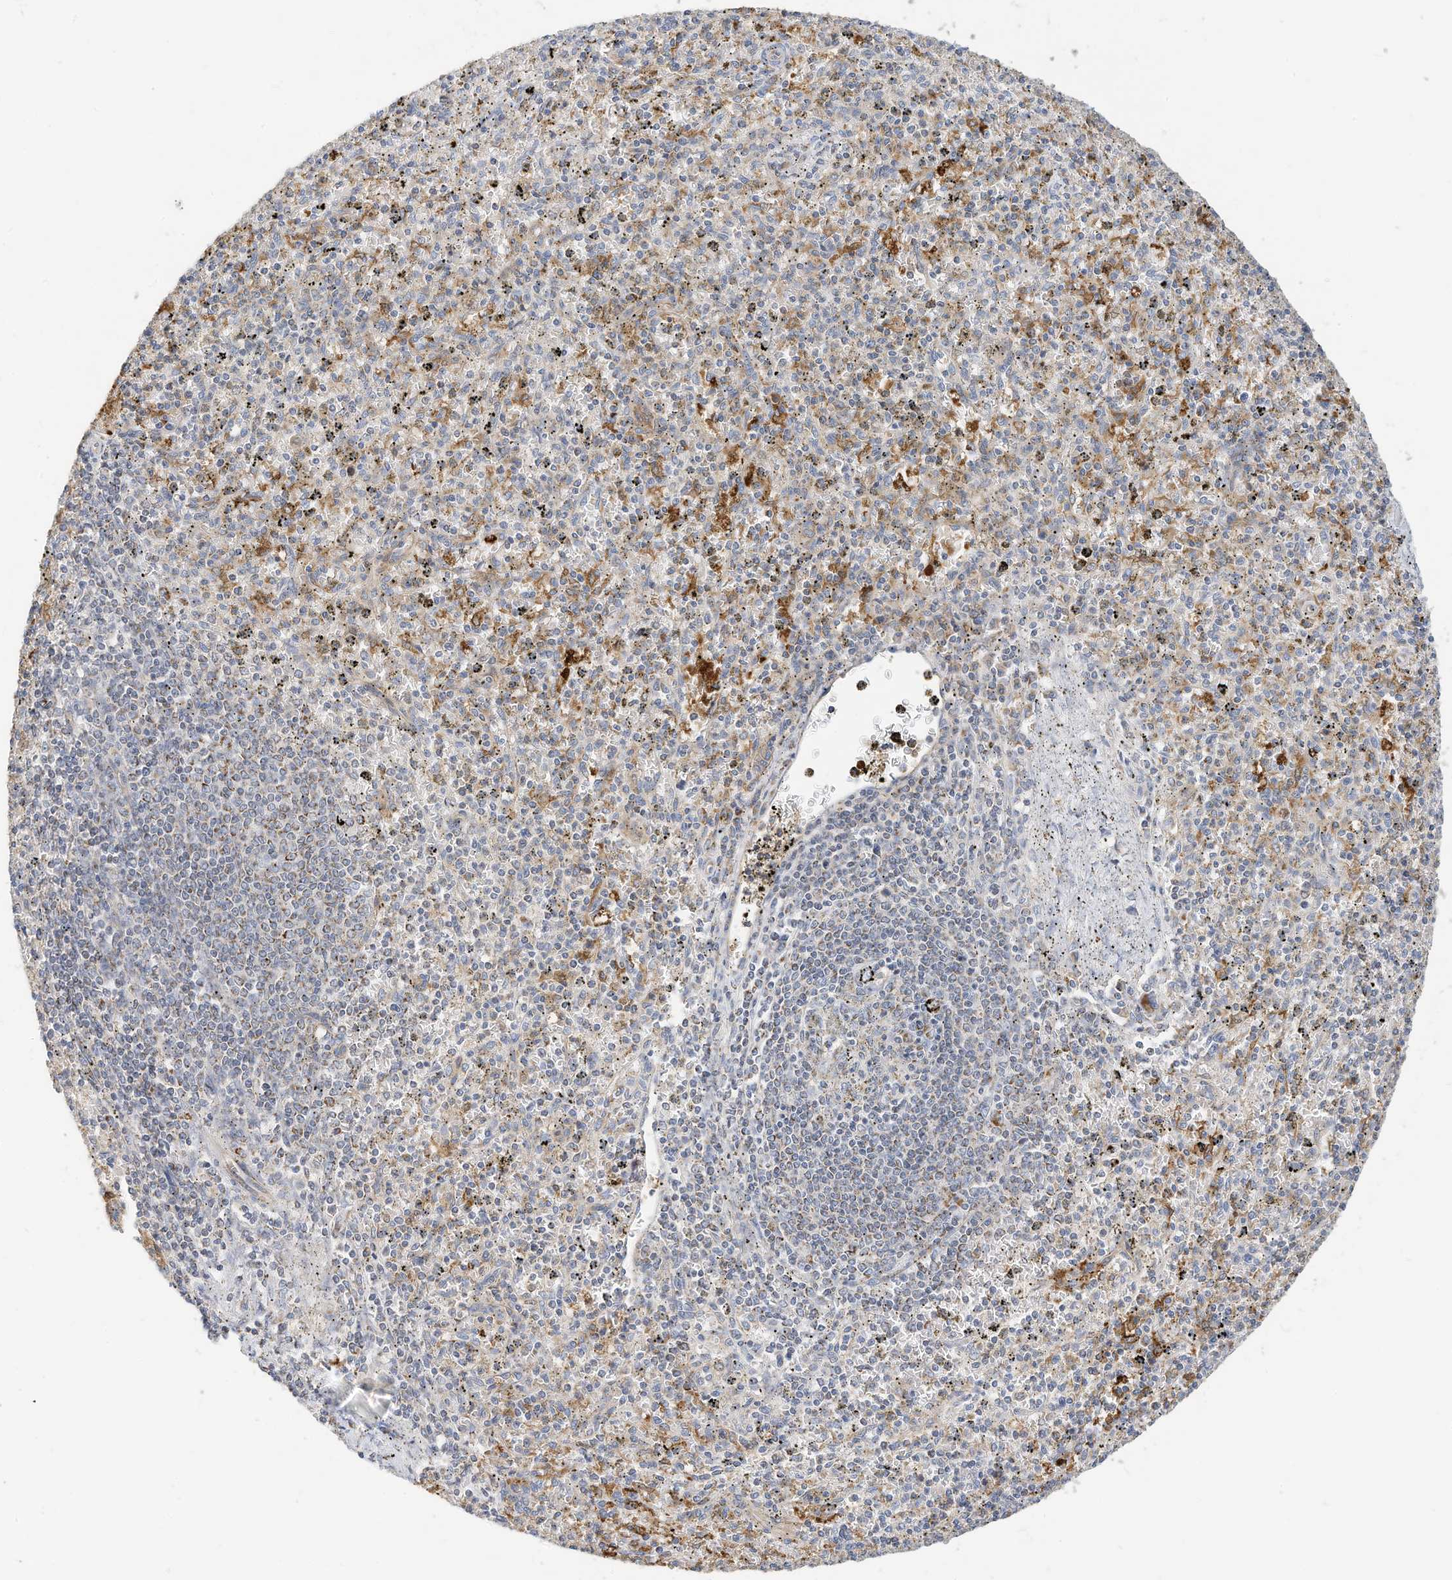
{"staining": {"intensity": "strong", "quantity": "<25%", "location": "cytoplasmic/membranous"}, "tissue": "spleen", "cell_type": "Cells in red pulp", "image_type": "normal", "snomed": [{"axis": "morphology", "description": "Normal tissue, NOS"}, {"axis": "topography", "description": "Spleen"}], "caption": "The immunohistochemical stain highlights strong cytoplasmic/membranous expression in cells in red pulp of normal spleen.", "gene": "RHOH", "patient": {"sex": "male", "age": 72}}